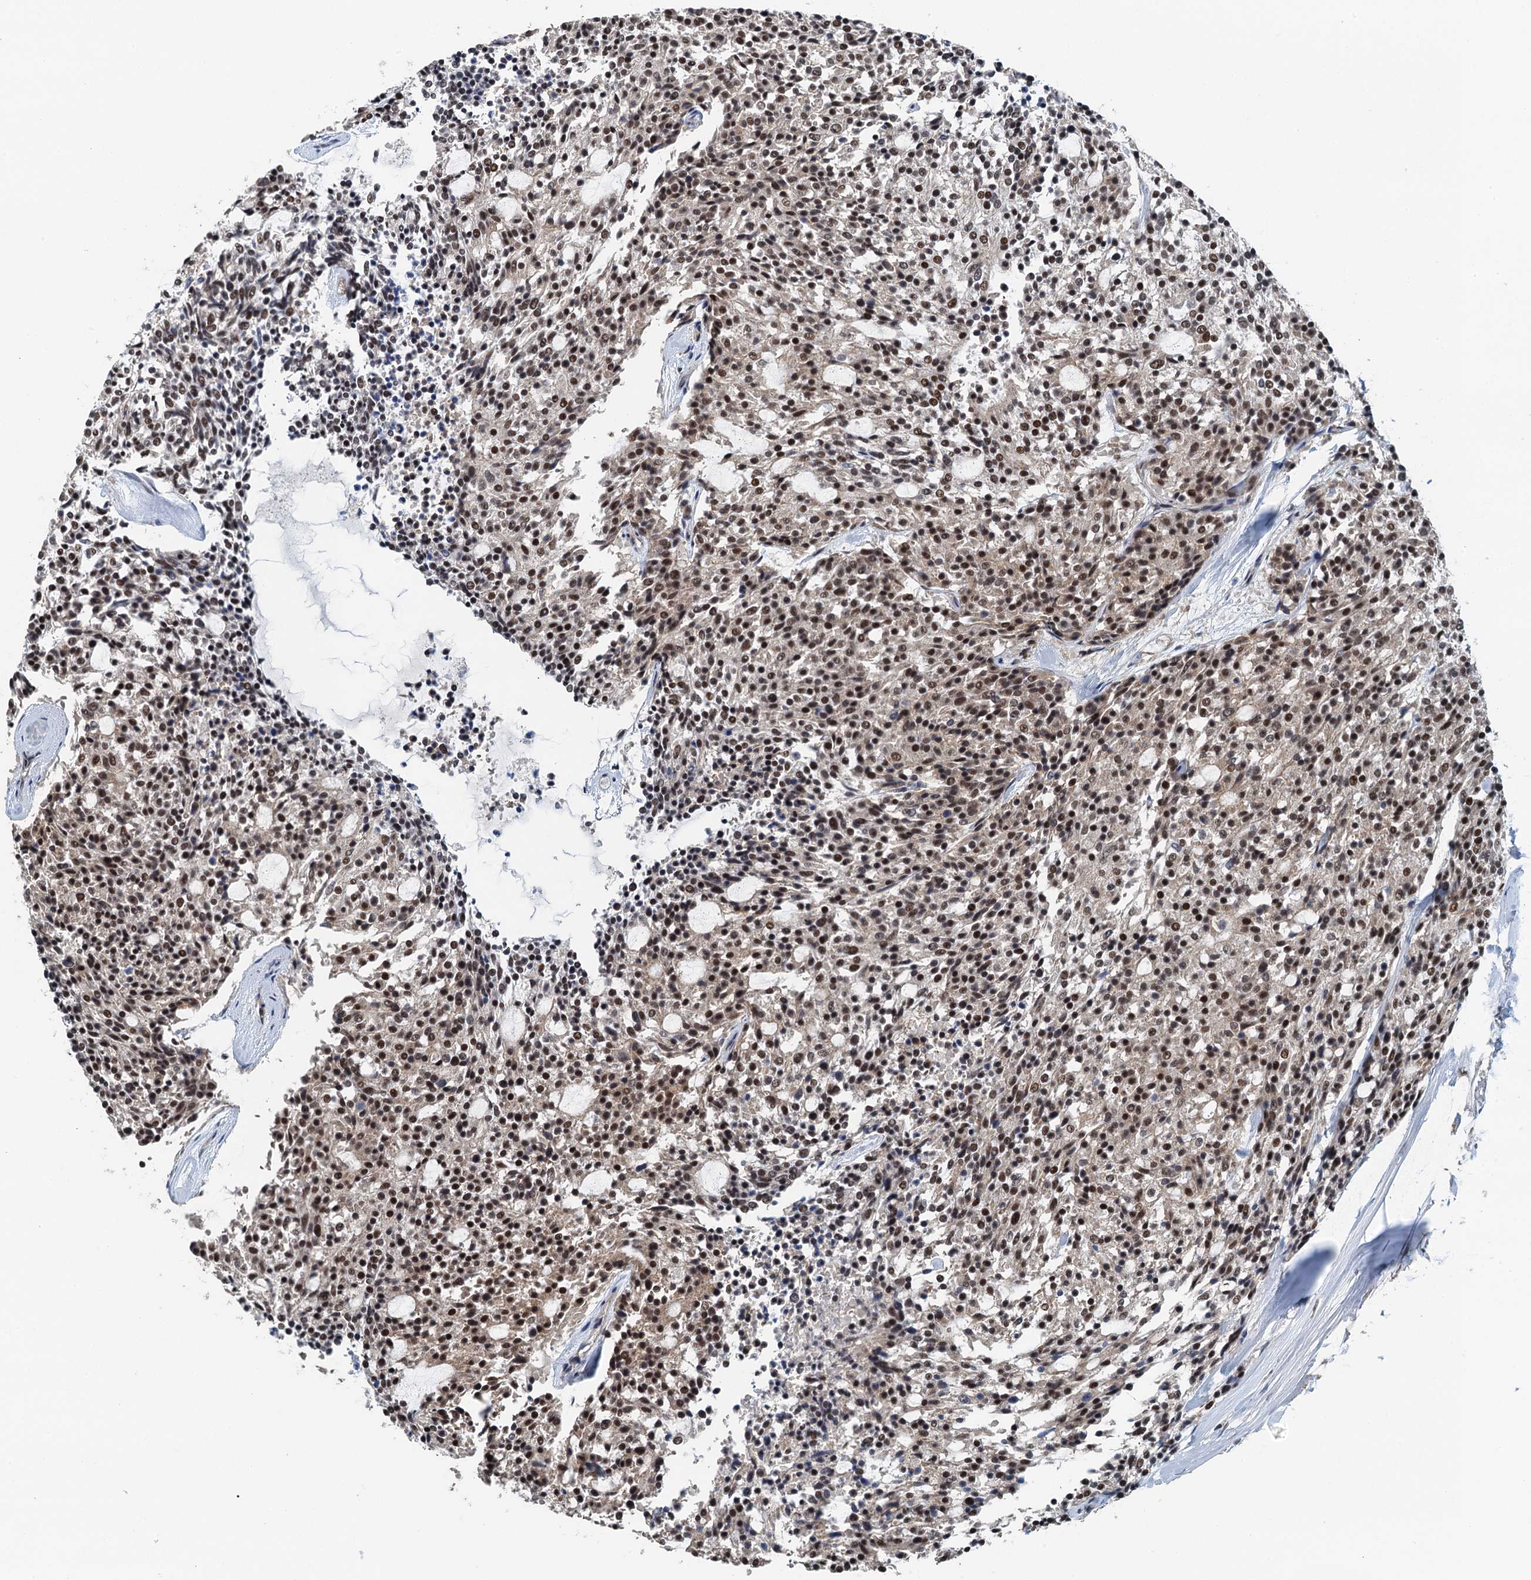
{"staining": {"intensity": "strong", "quantity": ">75%", "location": "nuclear"}, "tissue": "carcinoid", "cell_type": "Tumor cells", "image_type": "cancer", "snomed": [{"axis": "morphology", "description": "Carcinoid, malignant, NOS"}, {"axis": "topography", "description": "Pancreas"}], "caption": "This micrograph shows IHC staining of human carcinoid, with high strong nuclear positivity in approximately >75% of tumor cells.", "gene": "MTA3", "patient": {"sex": "female", "age": 54}}